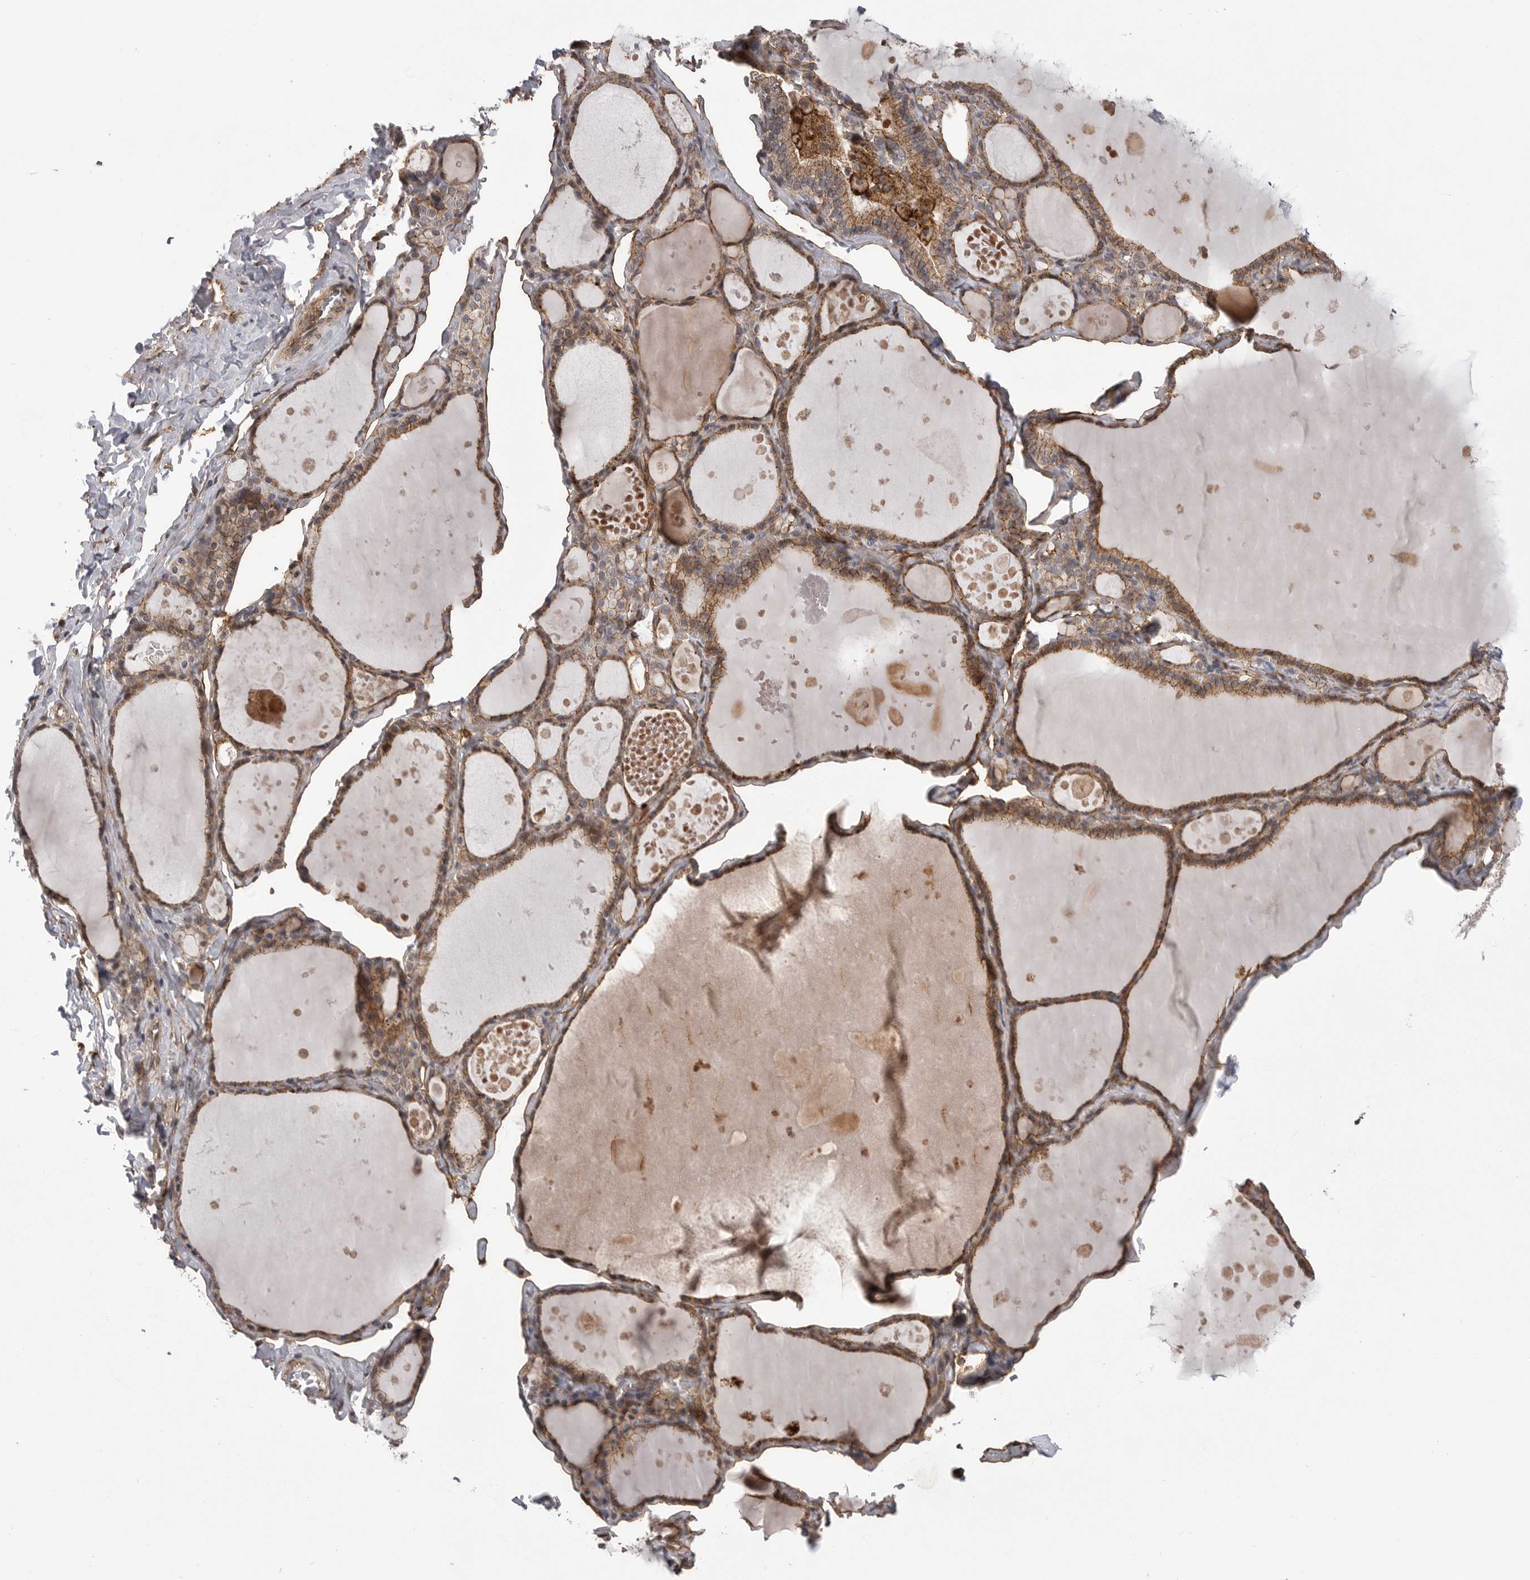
{"staining": {"intensity": "moderate", "quantity": ">75%", "location": "cytoplasmic/membranous"}, "tissue": "thyroid gland", "cell_type": "Glandular cells", "image_type": "normal", "snomed": [{"axis": "morphology", "description": "Normal tissue, NOS"}, {"axis": "topography", "description": "Thyroid gland"}], "caption": "Immunohistochemistry of benign human thyroid gland demonstrates medium levels of moderate cytoplasmic/membranous staining in about >75% of glandular cells.", "gene": "NECTIN1", "patient": {"sex": "male", "age": 56}}